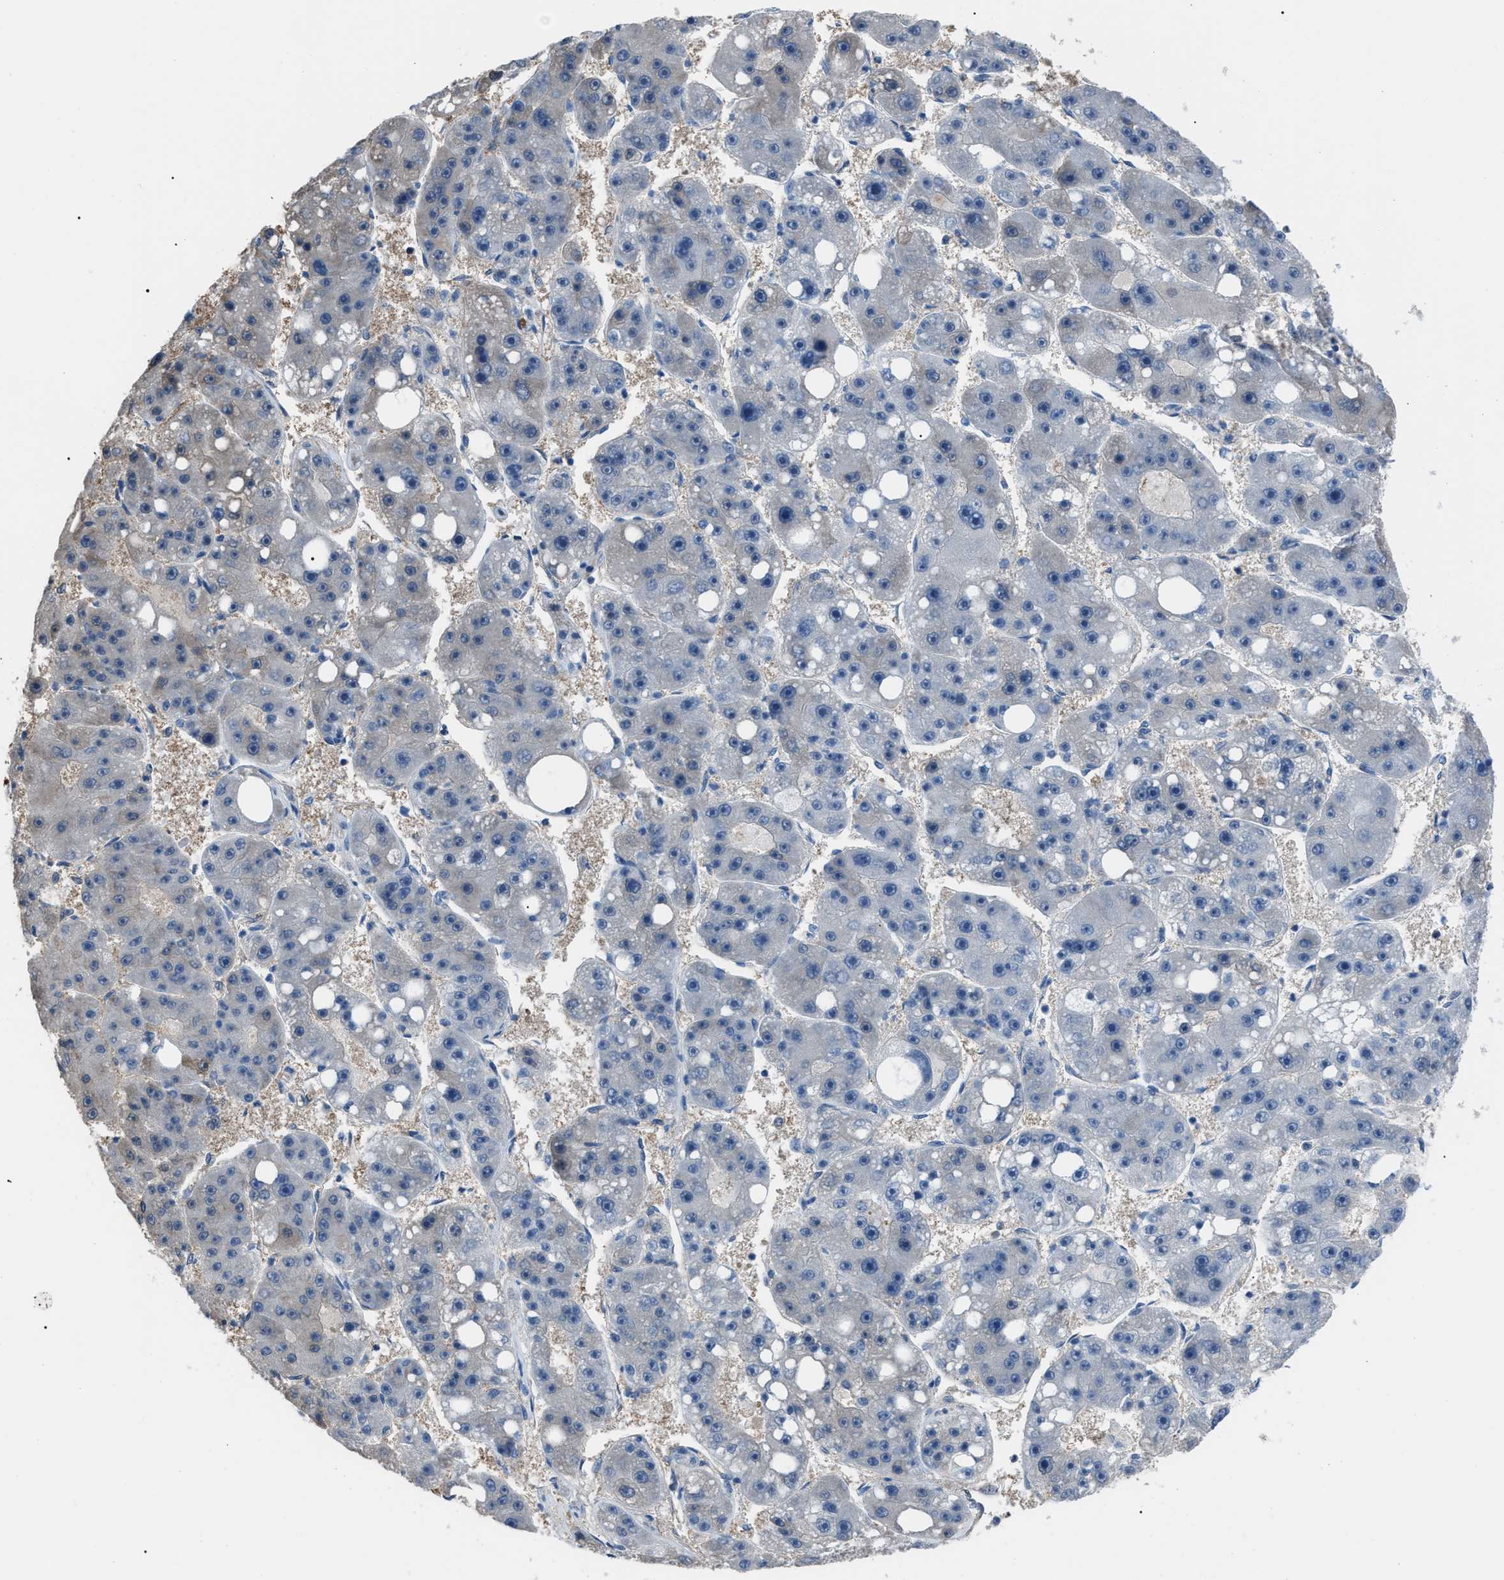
{"staining": {"intensity": "negative", "quantity": "none", "location": "none"}, "tissue": "liver cancer", "cell_type": "Tumor cells", "image_type": "cancer", "snomed": [{"axis": "morphology", "description": "Carcinoma, Hepatocellular, NOS"}, {"axis": "topography", "description": "Liver"}], "caption": "High magnification brightfield microscopy of liver hepatocellular carcinoma stained with DAB (brown) and counterstained with hematoxylin (blue): tumor cells show no significant staining.", "gene": "PDCD5", "patient": {"sex": "female", "age": 61}}